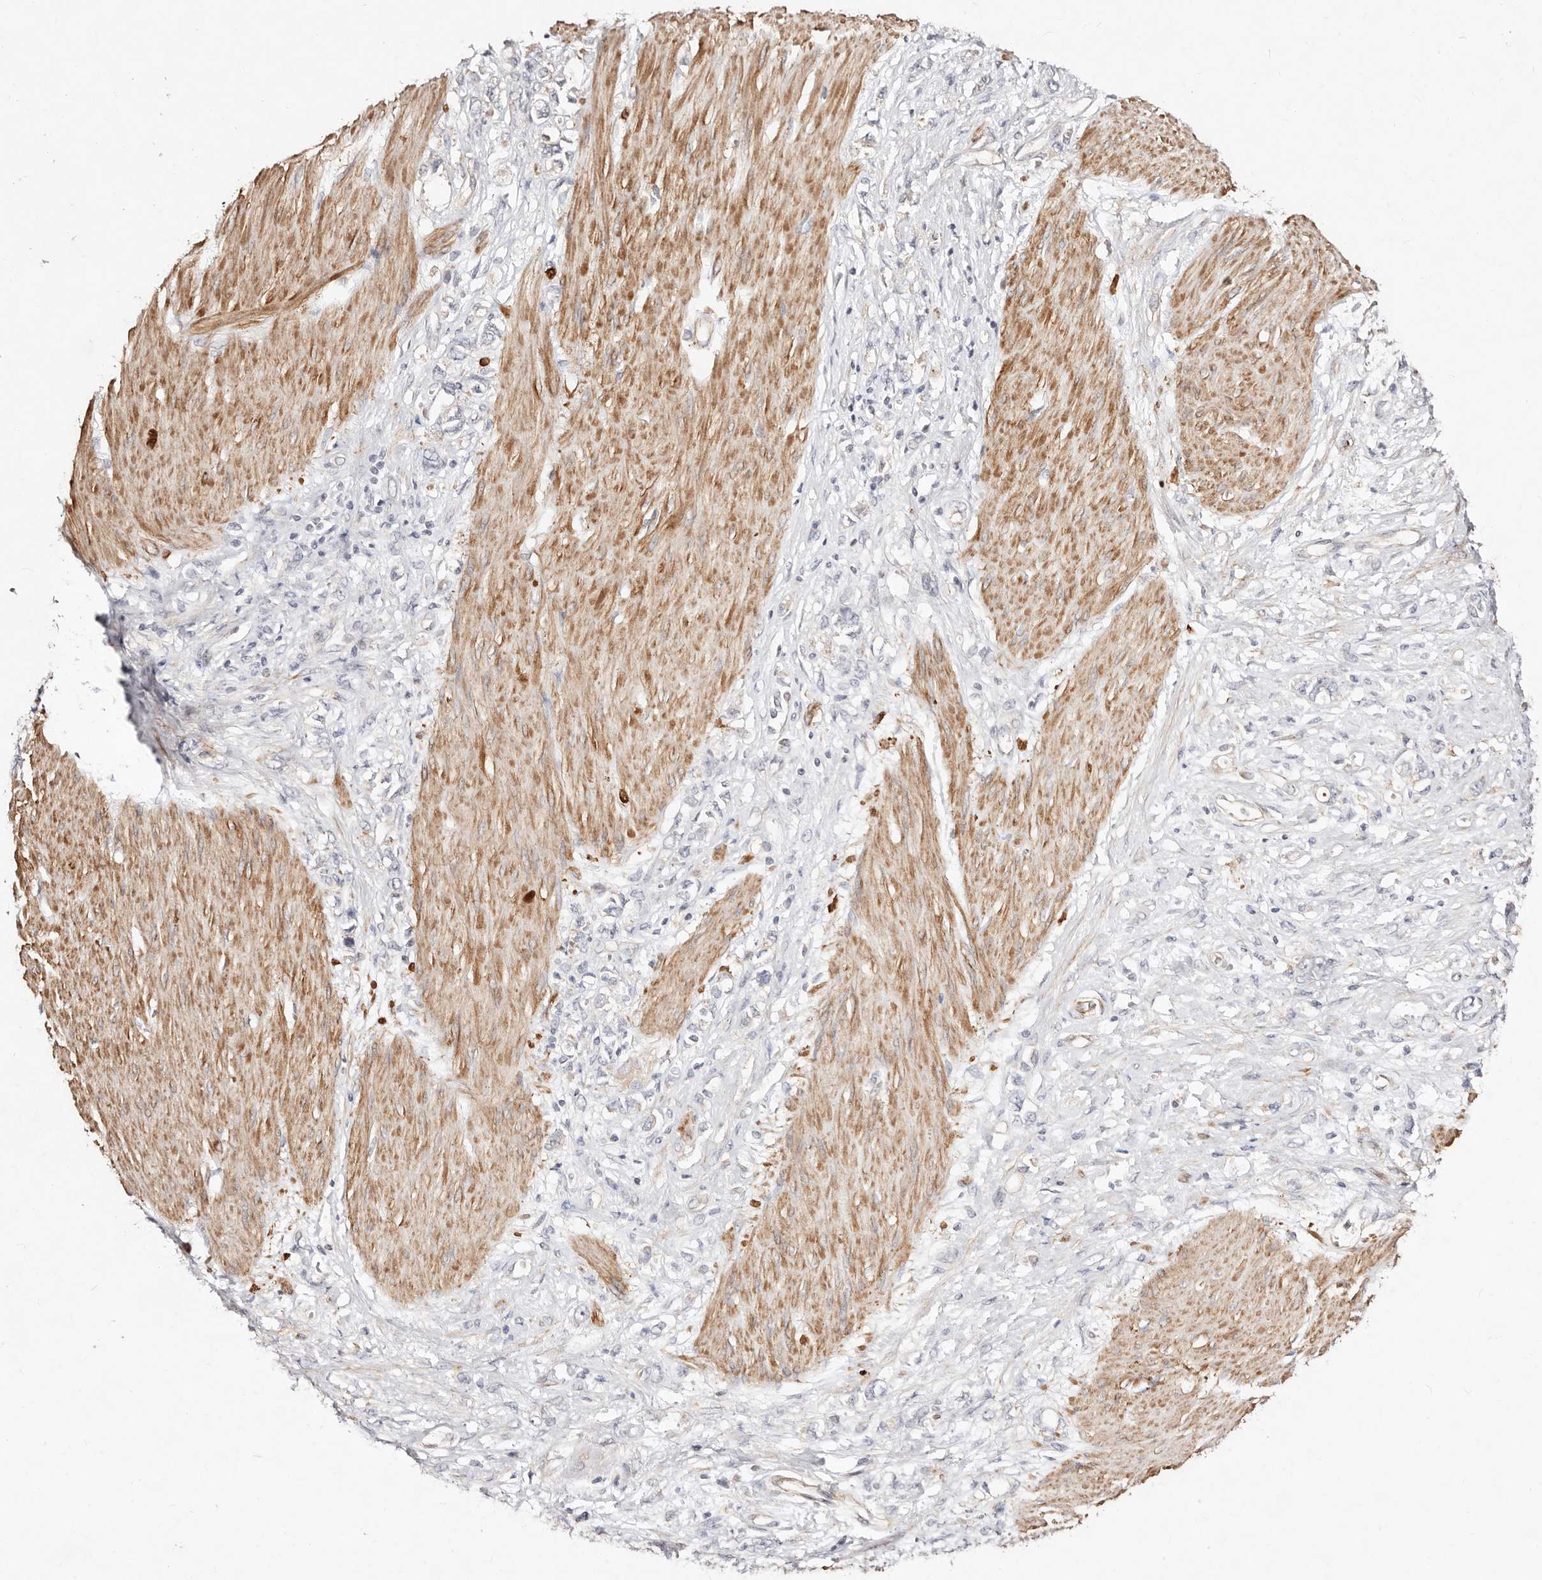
{"staining": {"intensity": "negative", "quantity": "none", "location": "none"}, "tissue": "stomach cancer", "cell_type": "Tumor cells", "image_type": "cancer", "snomed": [{"axis": "morphology", "description": "Adenocarcinoma, NOS"}, {"axis": "topography", "description": "Stomach"}], "caption": "This histopathology image is of stomach cancer stained with immunohistochemistry (IHC) to label a protein in brown with the nuclei are counter-stained blue. There is no positivity in tumor cells.", "gene": "MTMR11", "patient": {"sex": "female", "age": 76}}